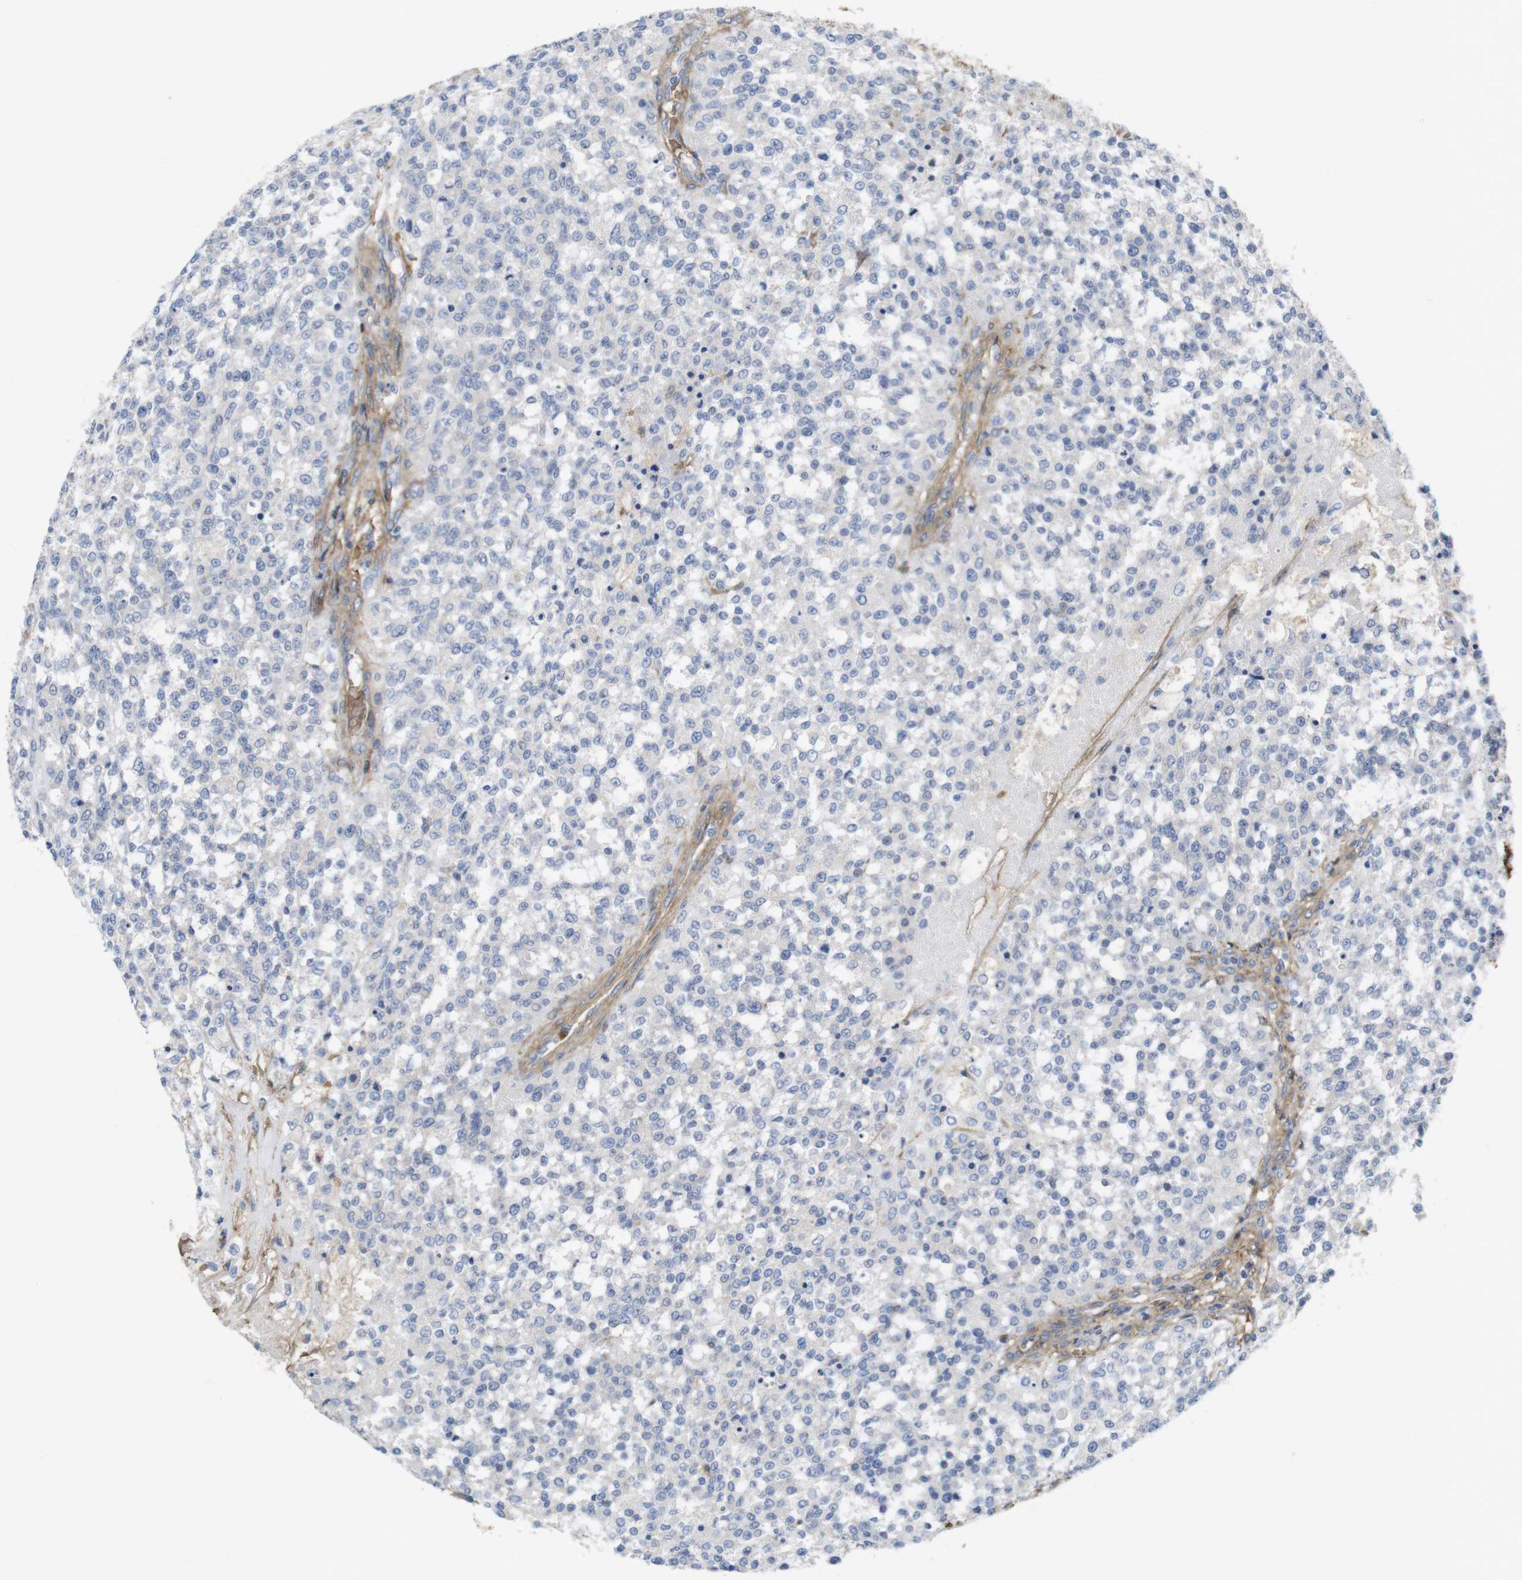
{"staining": {"intensity": "negative", "quantity": "none", "location": "none"}, "tissue": "testis cancer", "cell_type": "Tumor cells", "image_type": "cancer", "snomed": [{"axis": "morphology", "description": "Seminoma, NOS"}, {"axis": "topography", "description": "Testis"}], "caption": "Immunohistochemistry image of testis seminoma stained for a protein (brown), which demonstrates no positivity in tumor cells.", "gene": "CYBRD1", "patient": {"sex": "male", "age": 59}}